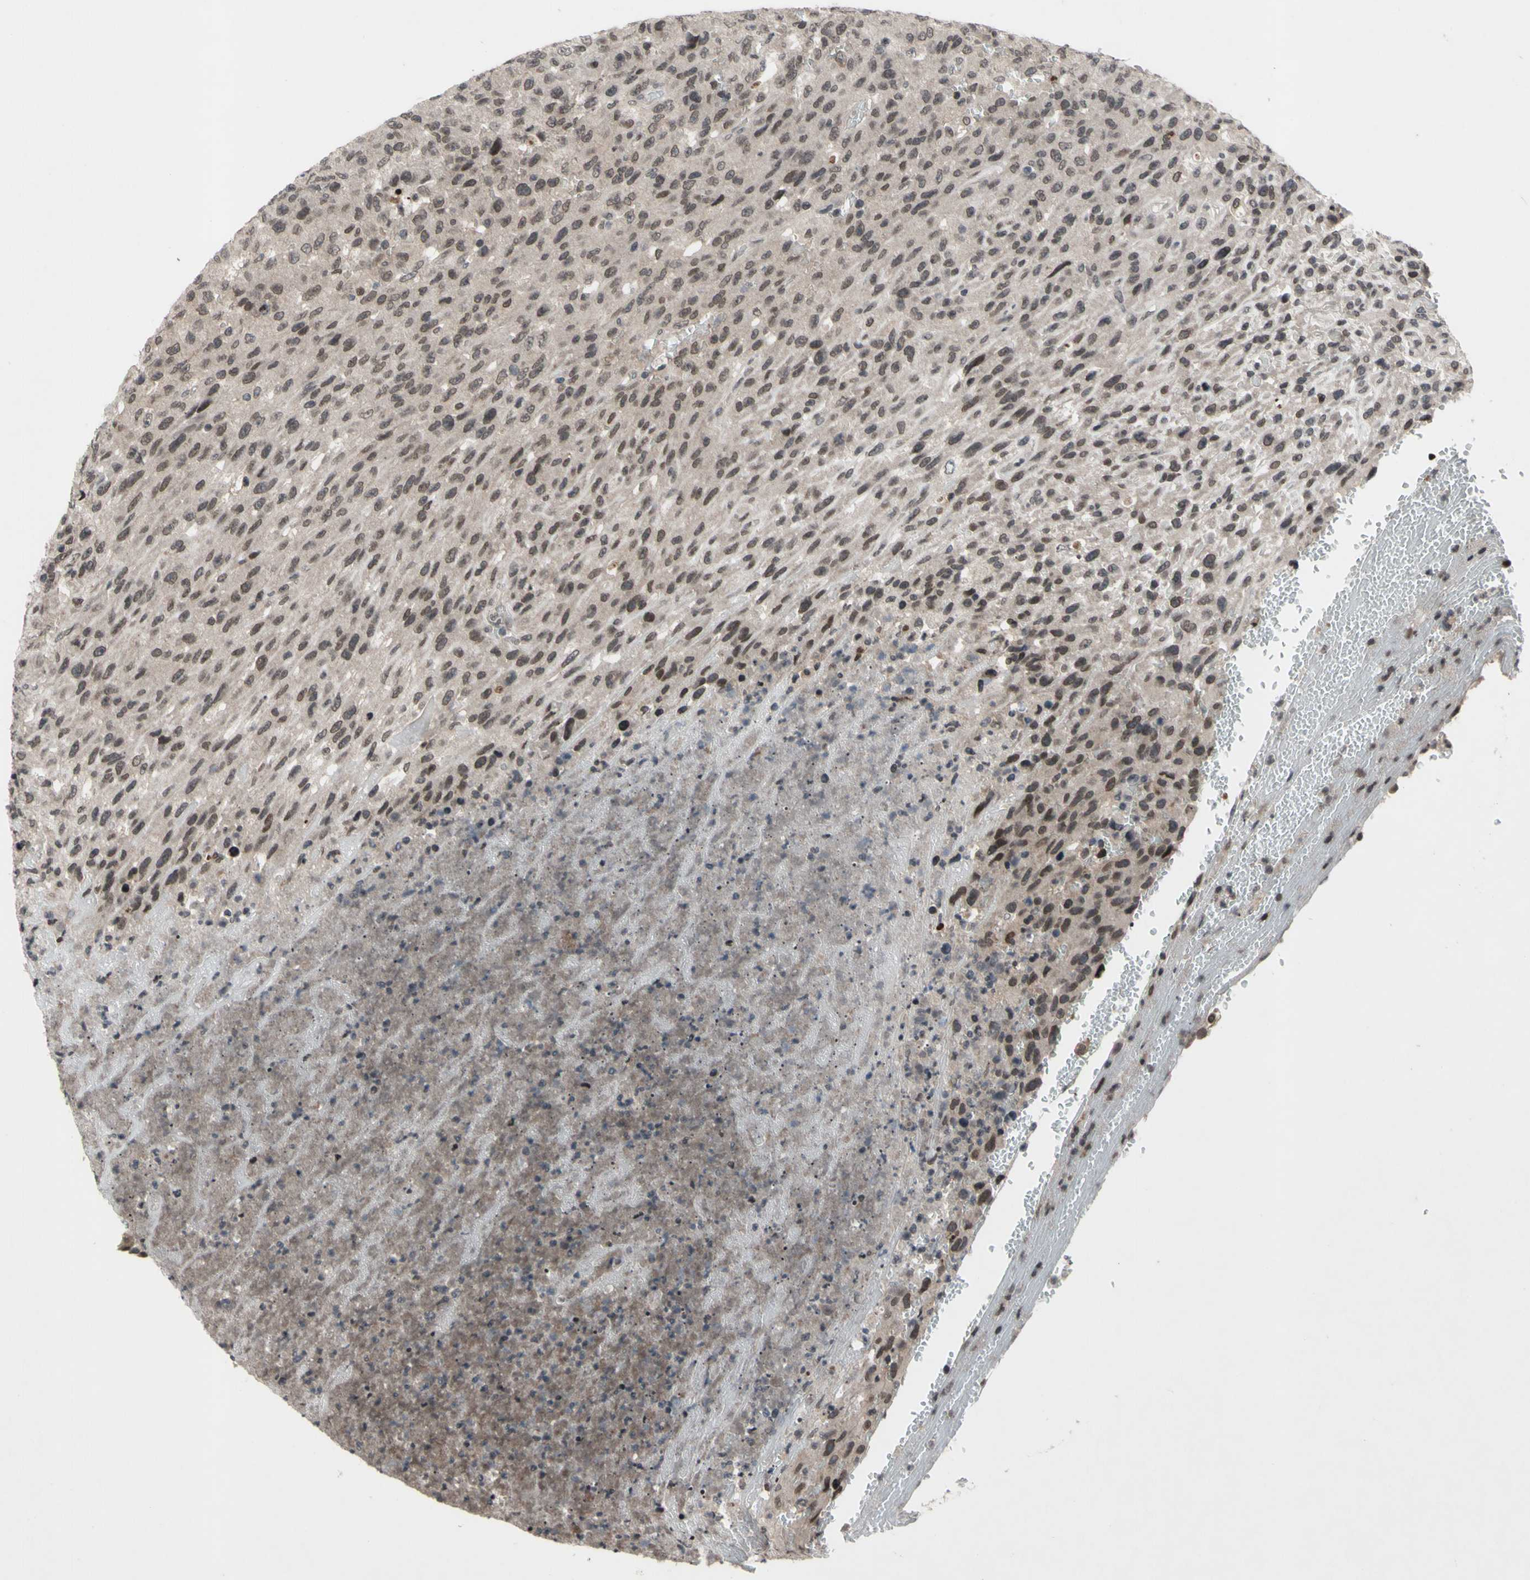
{"staining": {"intensity": "weak", "quantity": "25%-75%", "location": "cytoplasmic/membranous,nuclear"}, "tissue": "urothelial cancer", "cell_type": "Tumor cells", "image_type": "cancer", "snomed": [{"axis": "morphology", "description": "Urothelial carcinoma, High grade"}, {"axis": "topography", "description": "Urinary bladder"}], "caption": "A high-resolution image shows IHC staining of high-grade urothelial carcinoma, which reveals weak cytoplasmic/membranous and nuclear positivity in about 25%-75% of tumor cells.", "gene": "XPO1", "patient": {"sex": "male", "age": 66}}